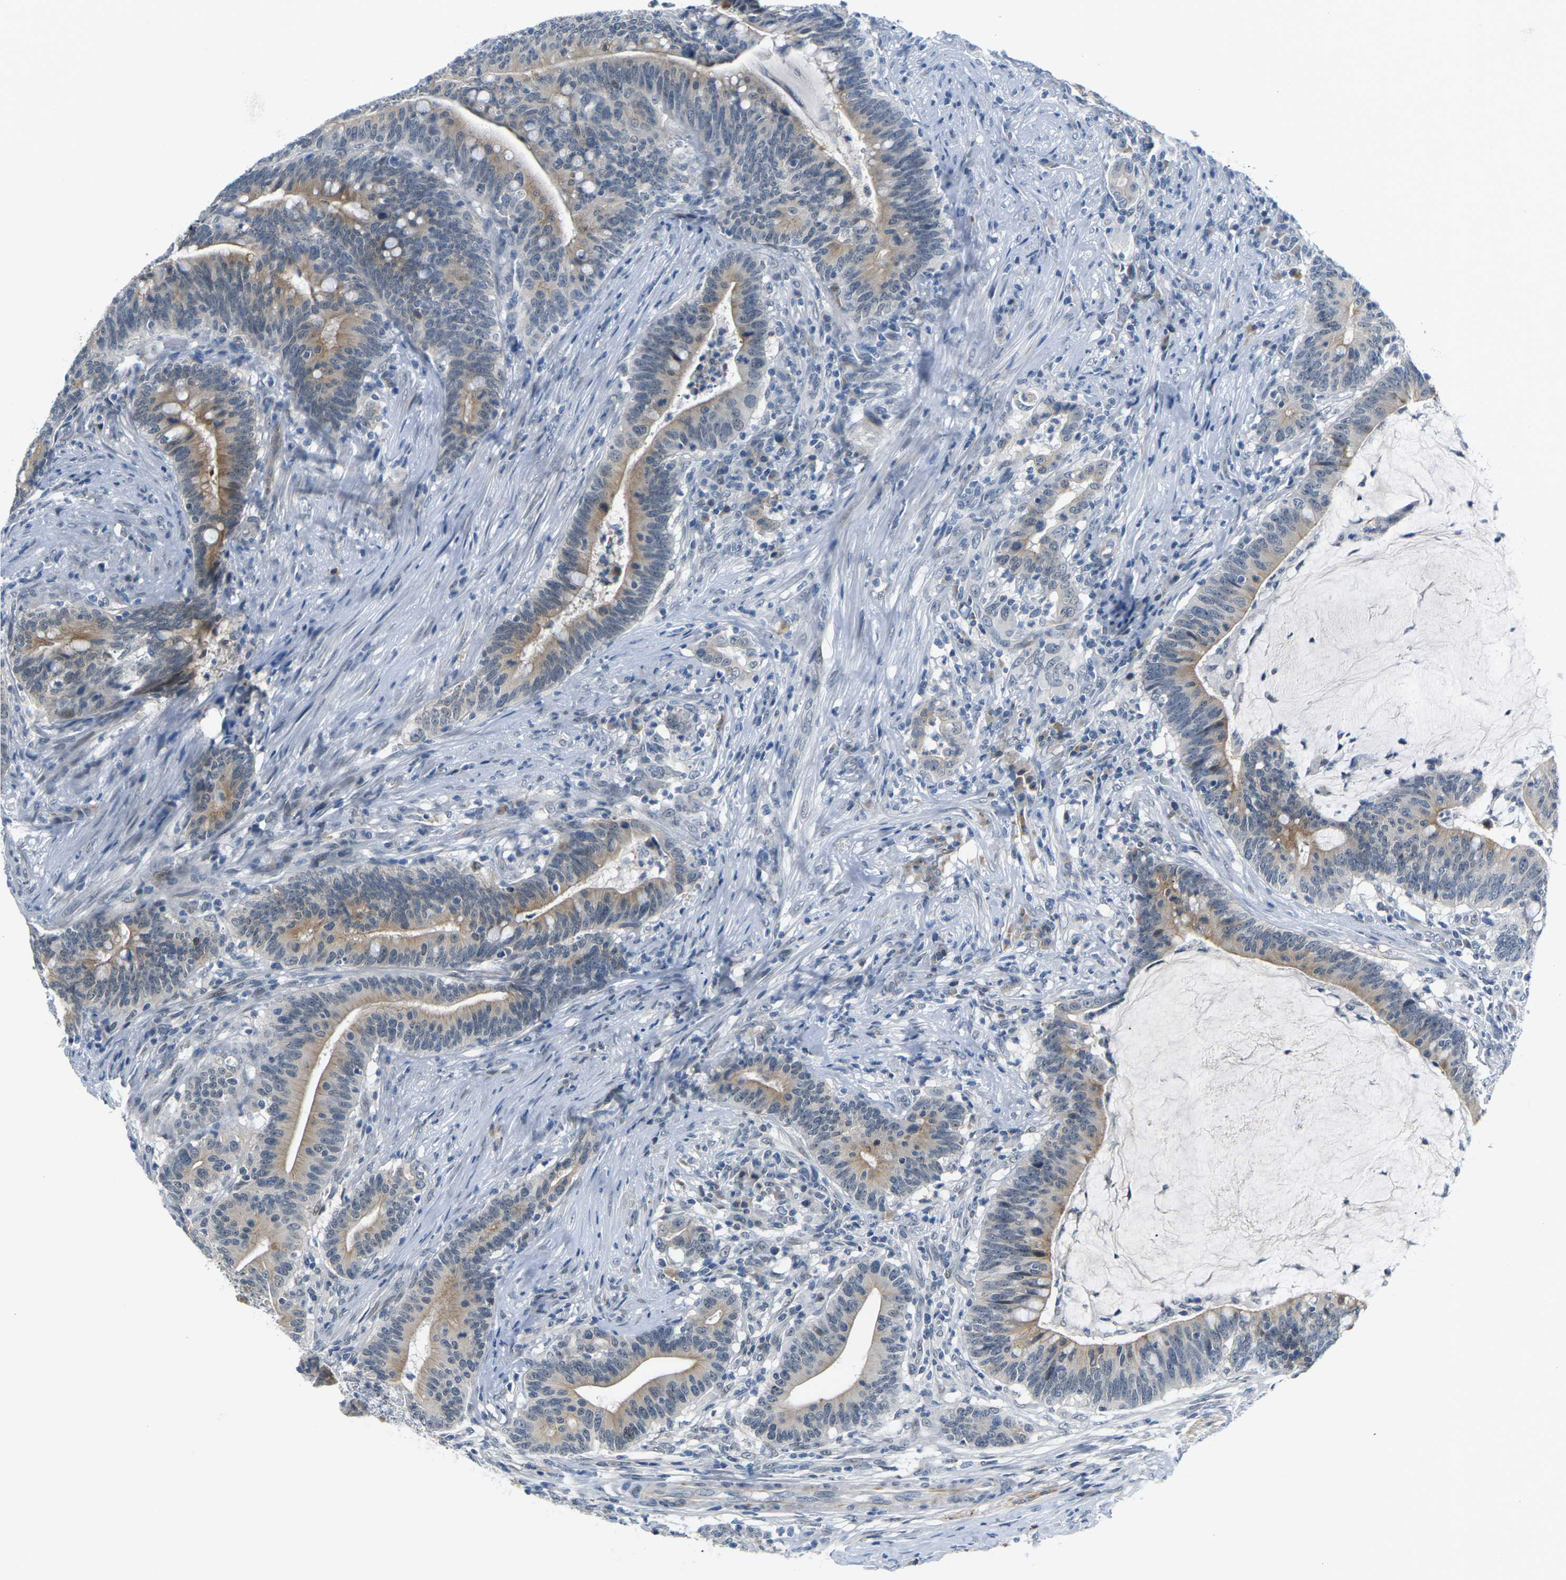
{"staining": {"intensity": "moderate", "quantity": ">75%", "location": "cytoplasmic/membranous"}, "tissue": "colorectal cancer", "cell_type": "Tumor cells", "image_type": "cancer", "snomed": [{"axis": "morphology", "description": "Normal tissue, NOS"}, {"axis": "morphology", "description": "Adenocarcinoma, NOS"}, {"axis": "topography", "description": "Colon"}], "caption": "Colorectal adenocarcinoma stained for a protein (brown) reveals moderate cytoplasmic/membranous positive expression in approximately >75% of tumor cells.", "gene": "PKP2", "patient": {"sex": "female", "age": 66}}